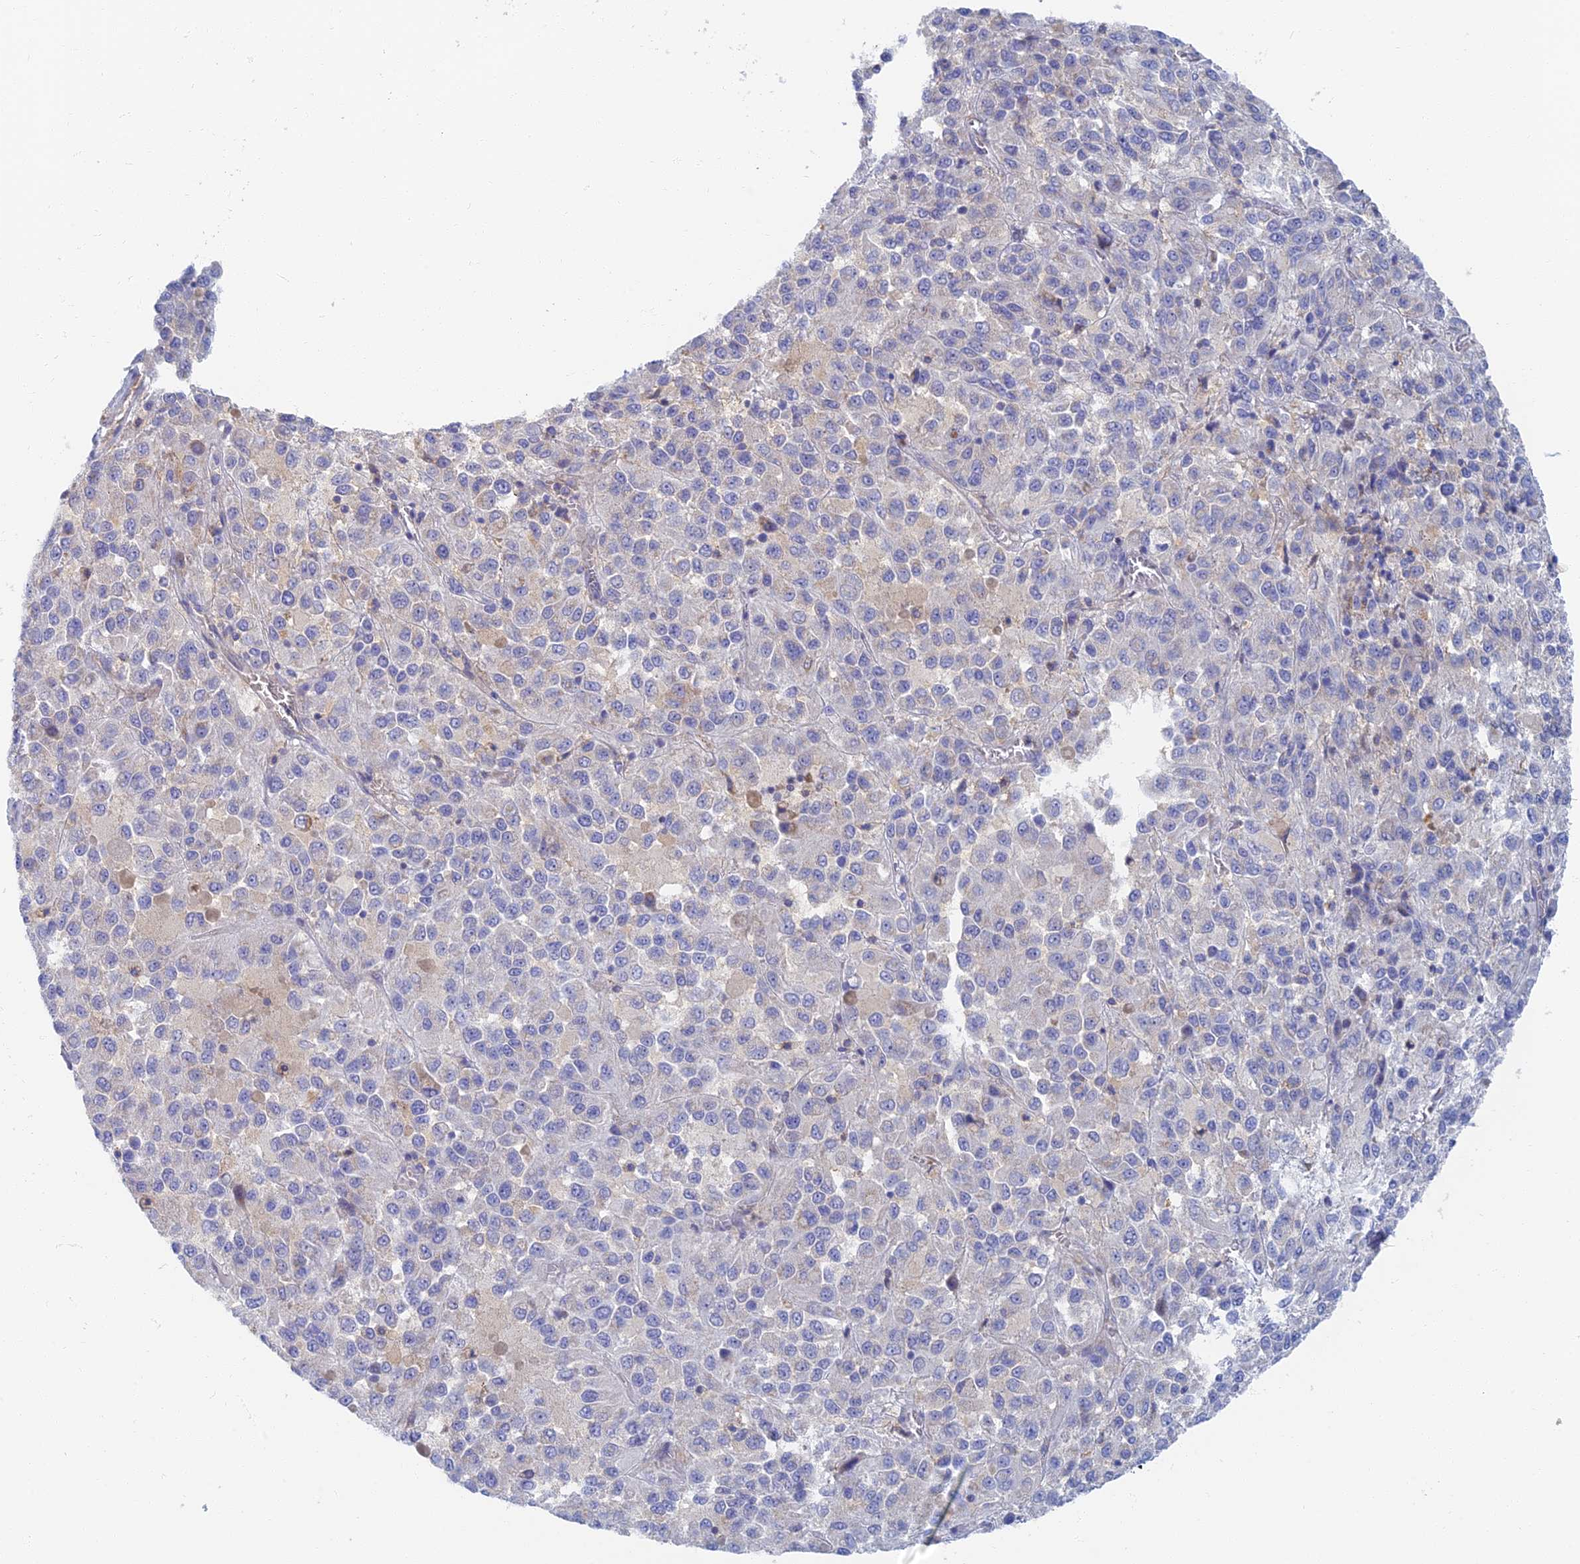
{"staining": {"intensity": "negative", "quantity": "none", "location": "none"}, "tissue": "melanoma", "cell_type": "Tumor cells", "image_type": "cancer", "snomed": [{"axis": "morphology", "description": "Malignant melanoma, Metastatic site"}, {"axis": "topography", "description": "Lung"}], "caption": "DAB (3,3'-diaminobenzidine) immunohistochemical staining of human melanoma demonstrates no significant expression in tumor cells.", "gene": "TMEM44", "patient": {"sex": "male", "age": 64}}